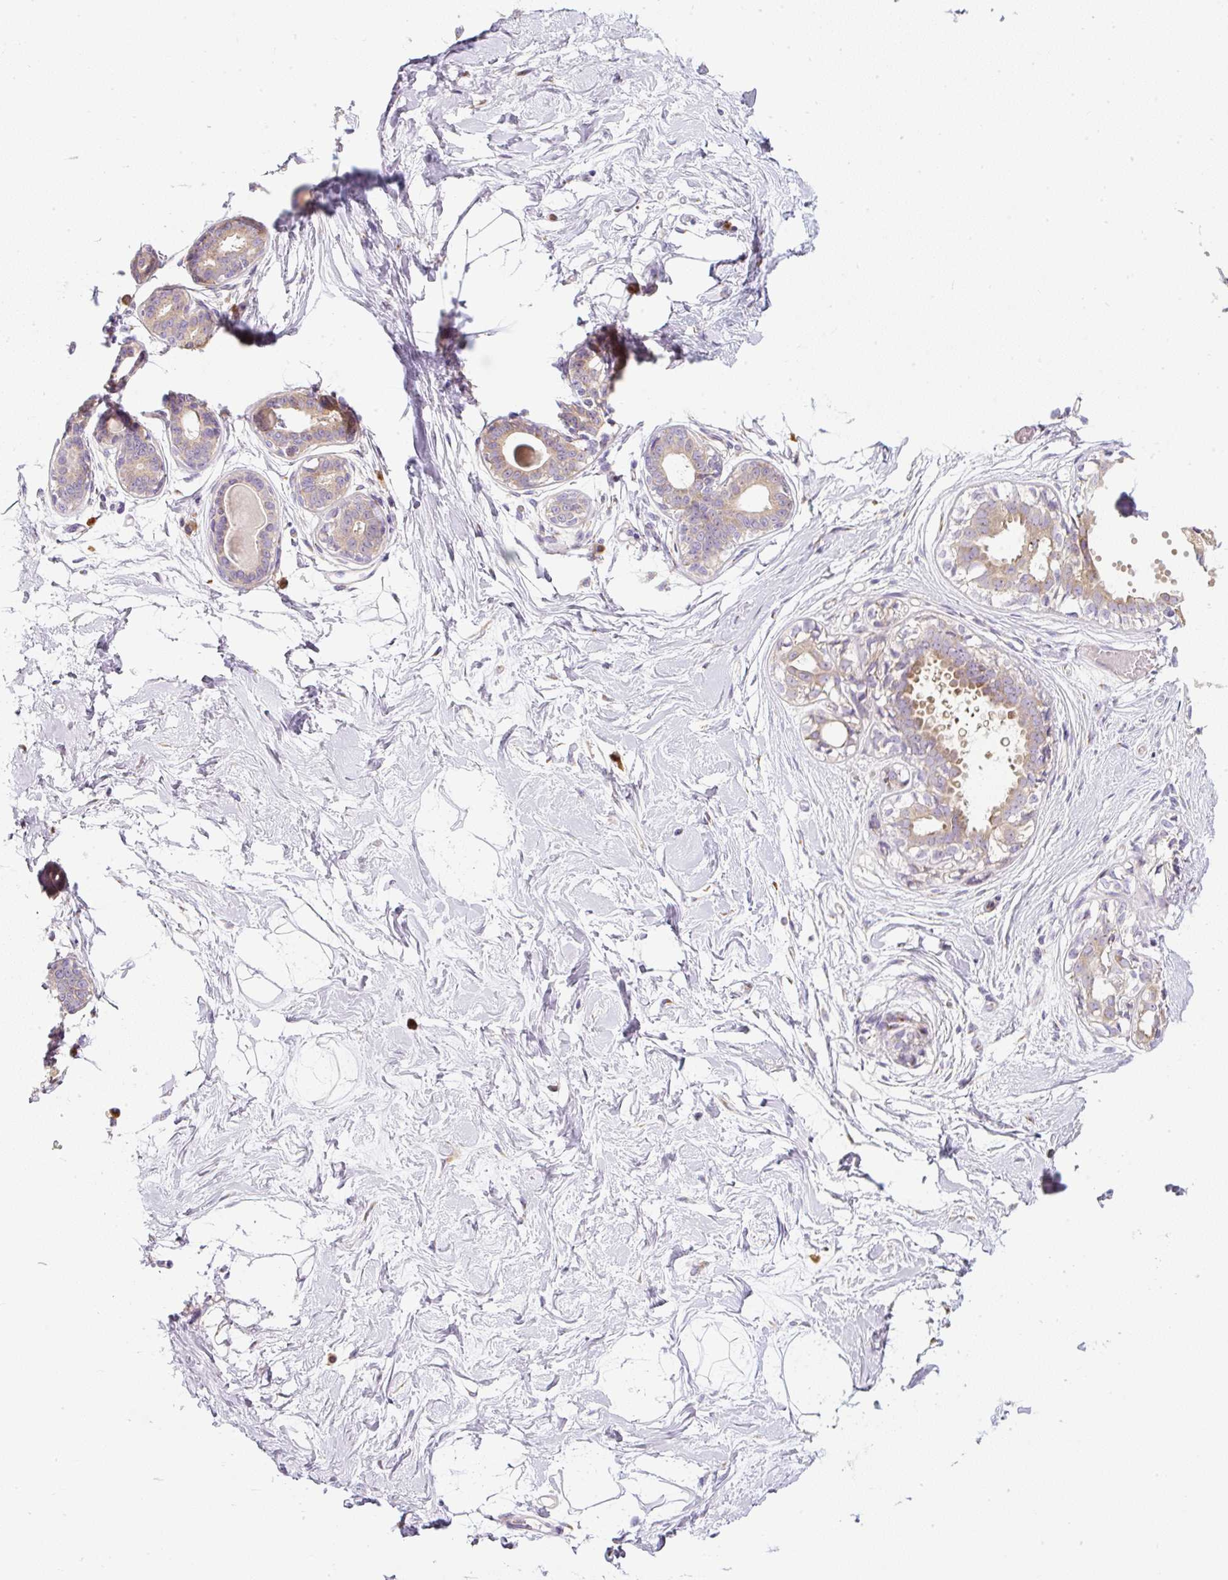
{"staining": {"intensity": "negative", "quantity": "none", "location": "none"}, "tissue": "breast", "cell_type": "Adipocytes", "image_type": "normal", "snomed": [{"axis": "morphology", "description": "Normal tissue, NOS"}, {"axis": "topography", "description": "Breast"}], "caption": "This is an immunohistochemistry histopathology image of normal human breast. There is no staining in adipocytes.", "gene": "MLX", "patient": {"sex": "female", "age": 45}}